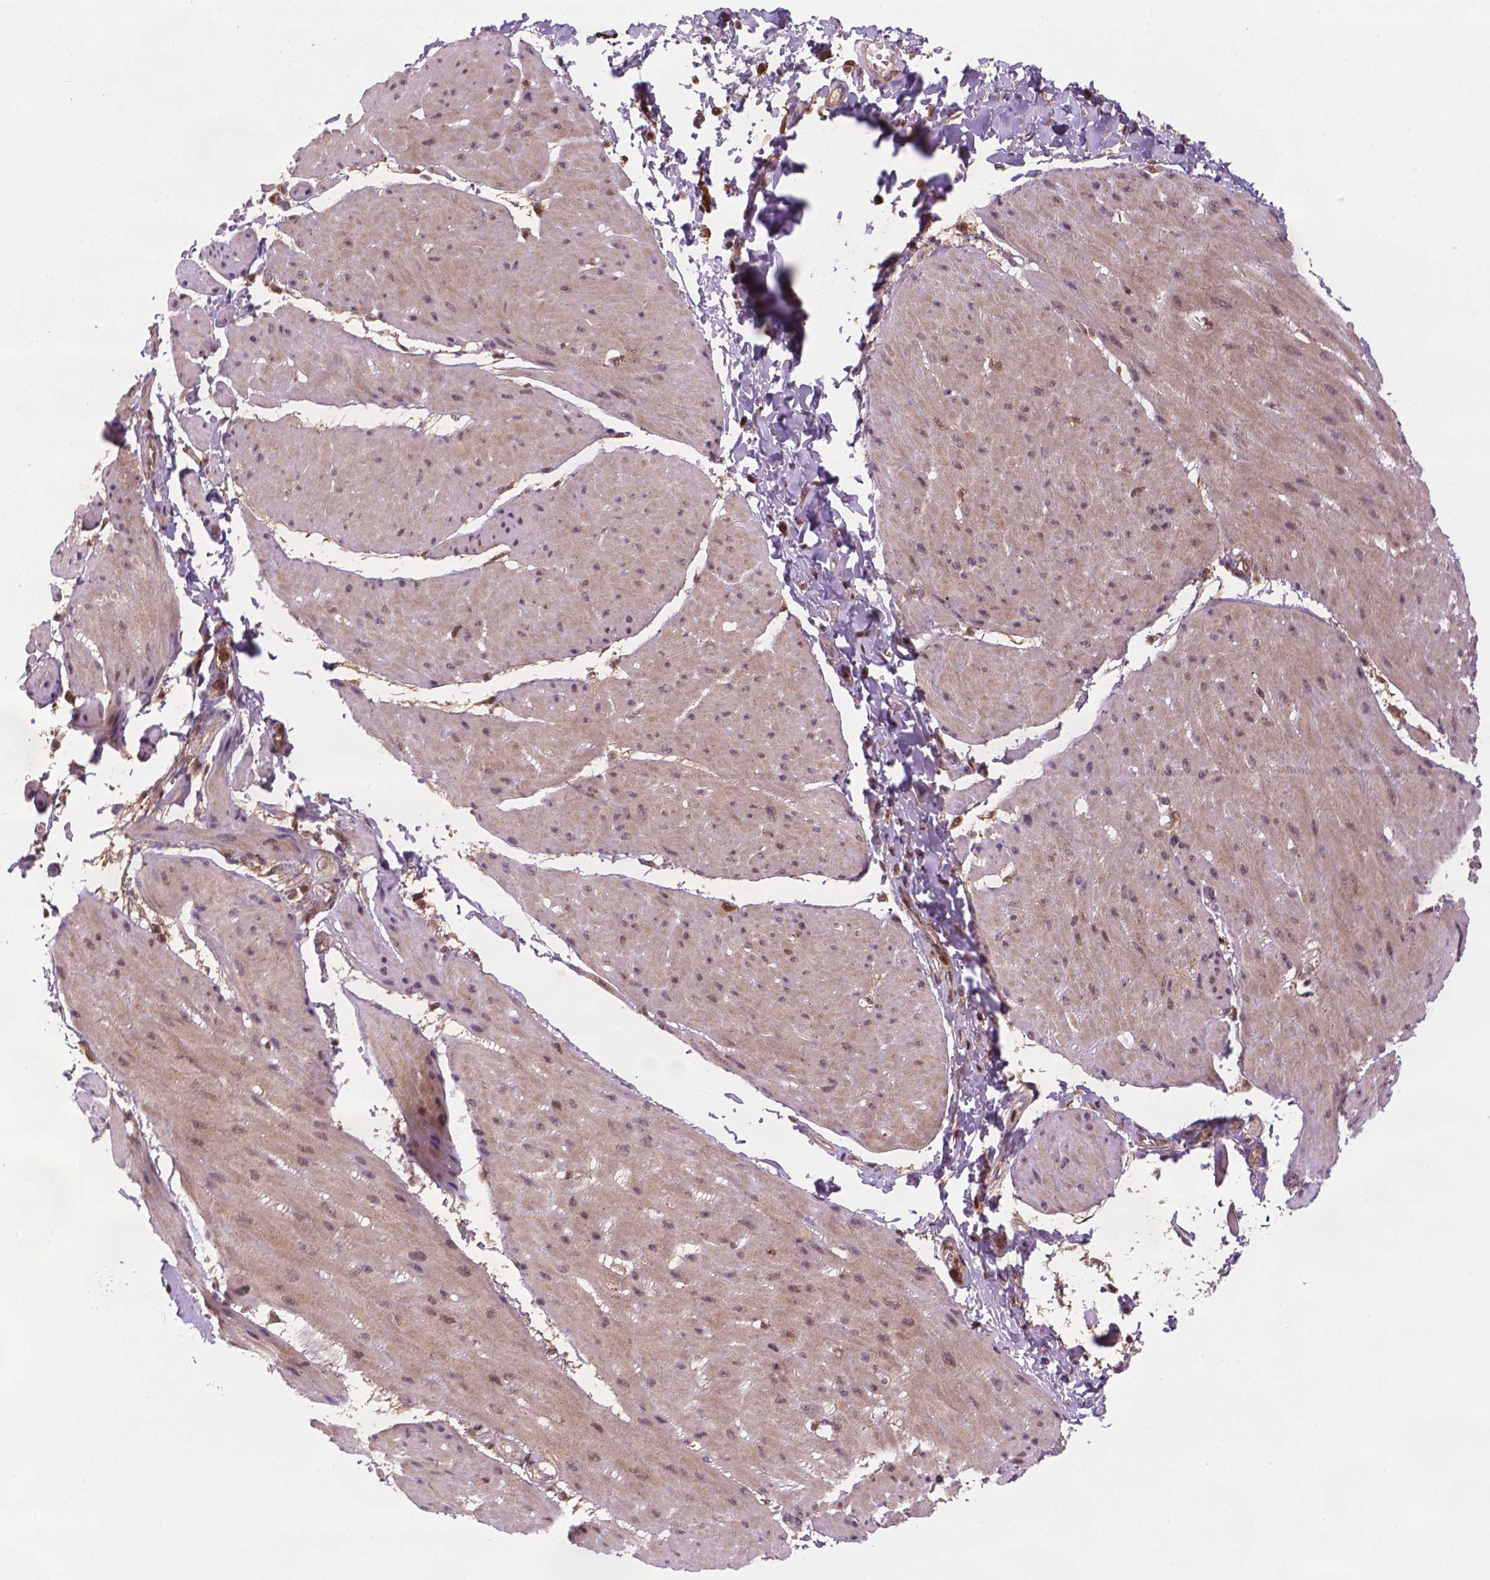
{"staining": {"intensity": "moderate", "quantity": ">75%", "location": "nuclear"}, "tissue": "adipose tissue", "cell_type": "Adipocytes", "image_type": "normal", "snomed": [{"axis": "morphology", "description": "Normal tissue, NOS"}, {"axis": "topography", "description": "Urinary bladder"}, {"axis": "topography", "description": "Peripheral nerve tissue"}], "caption": "Protein staining exhibits moderate nuclear expression in about >75% of adipocytes in normal adipose tissue.", "gene": "PLIN3", "patient": {"sex": "female", "age": 60}}